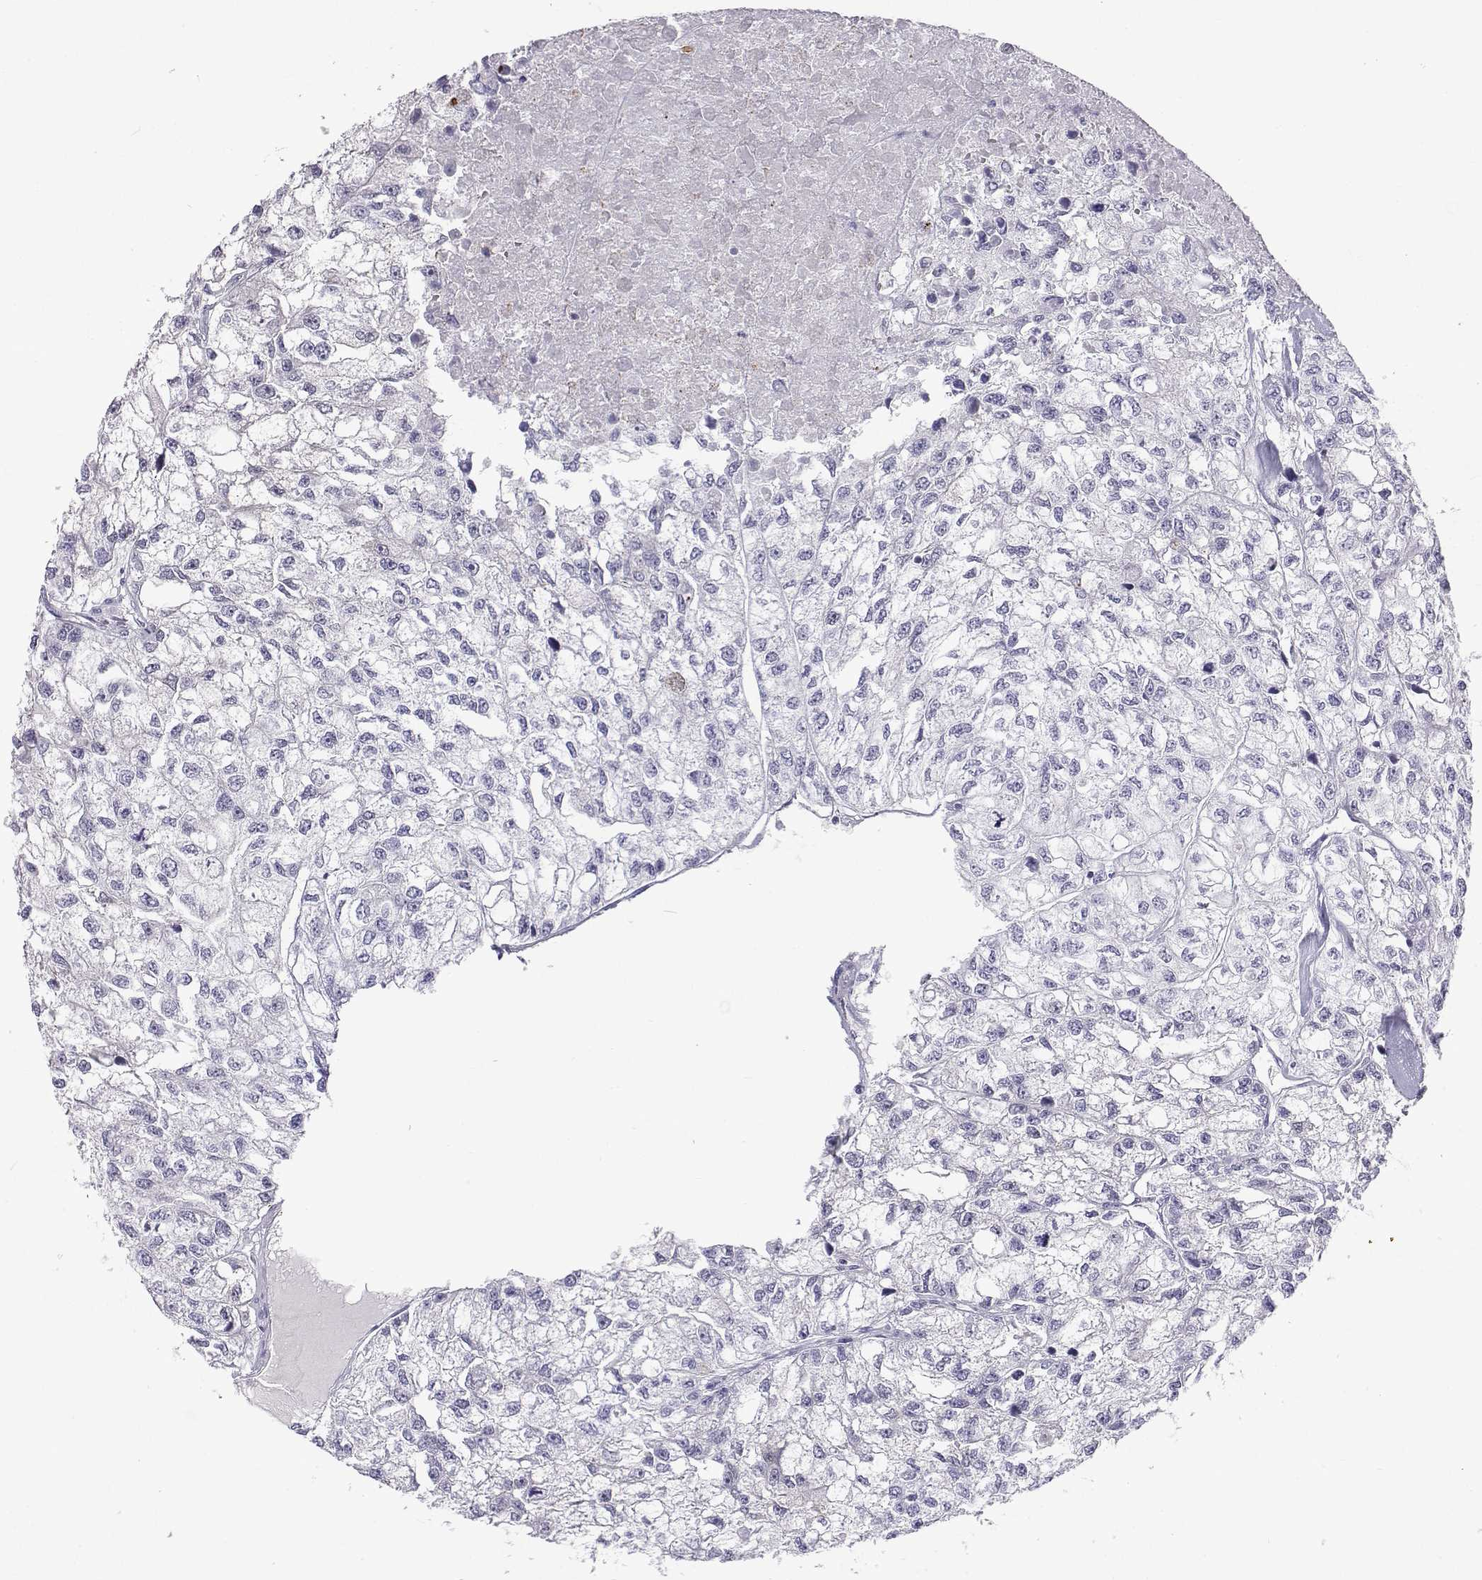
{"staining": {"intensity": "negative", "quantity": "none", "location": "none"}, "tissue": "renal cancer", "cell_type": "Tumor cells", "image_type": "cancer", "snomed": [{"axis": "morphology", "description": "Adenocarcinoma, NOS"}, {"axis": "topography", "description": "Kidney"}], "caption": "High magnification brightfield microscopy of renal adenocarcinoma stained with DAB (brown) and counterstained with hematoxylin (blue): tumor cells show no significant positivity.", "gene": "GALM", "patient": {"sex": "male", "age": 56}}